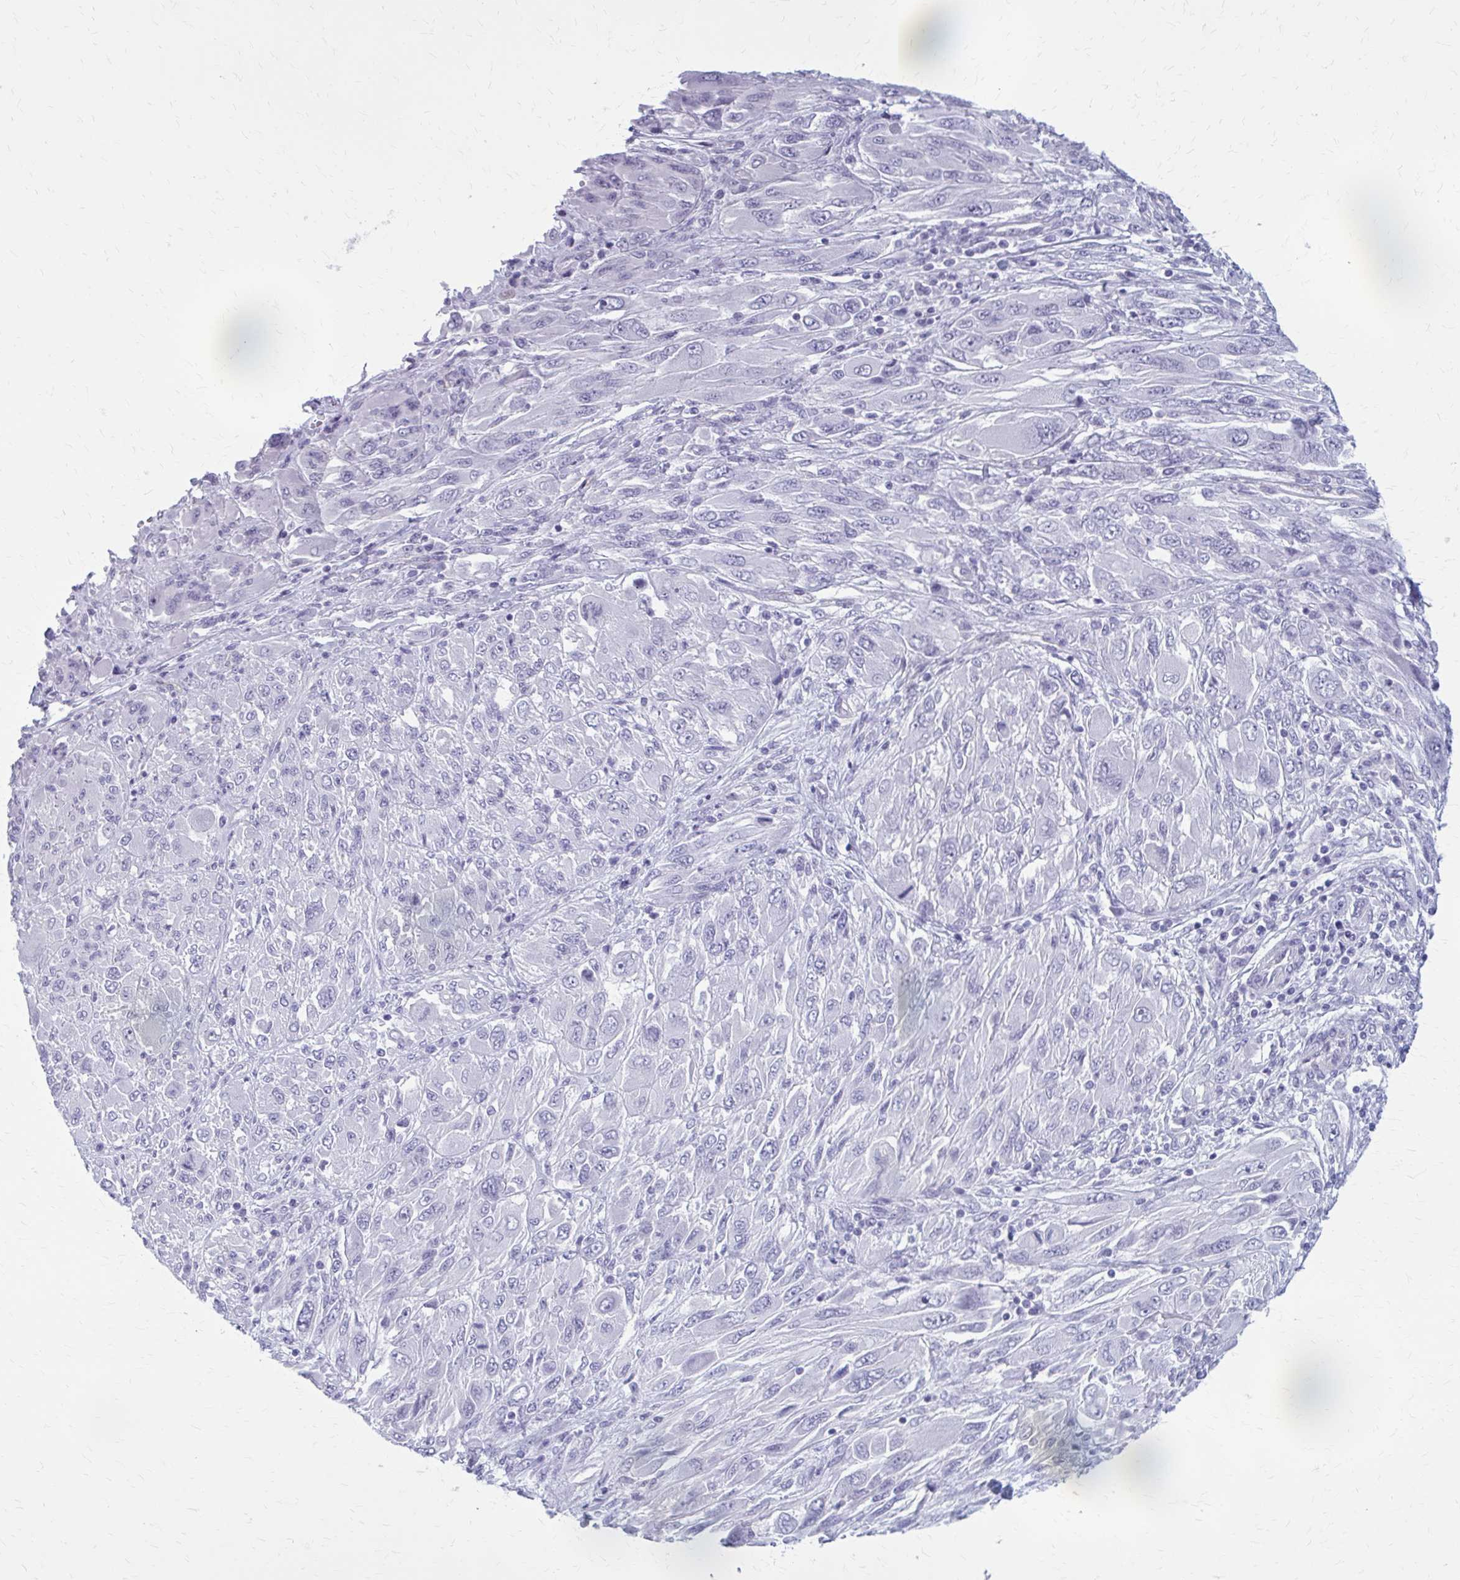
{"staining": {"intensity": "negative", "quantity": "none", "location": "none"}, "tissue": "melanoma", "cell_type": "Tumor cells", "image_type": "cancer", "snomed": [{"axis": "morphology", "description": "Malignant melanoma, NOS"}, {"axis": "topography", "description": "Skin"}], "caption": "An IHC photomicrograph of melanoma is shown. There is no staining in tumor cells of melanoma.", "gene": "CASQ2", "patient": {"sex": "female", "age": 91}}